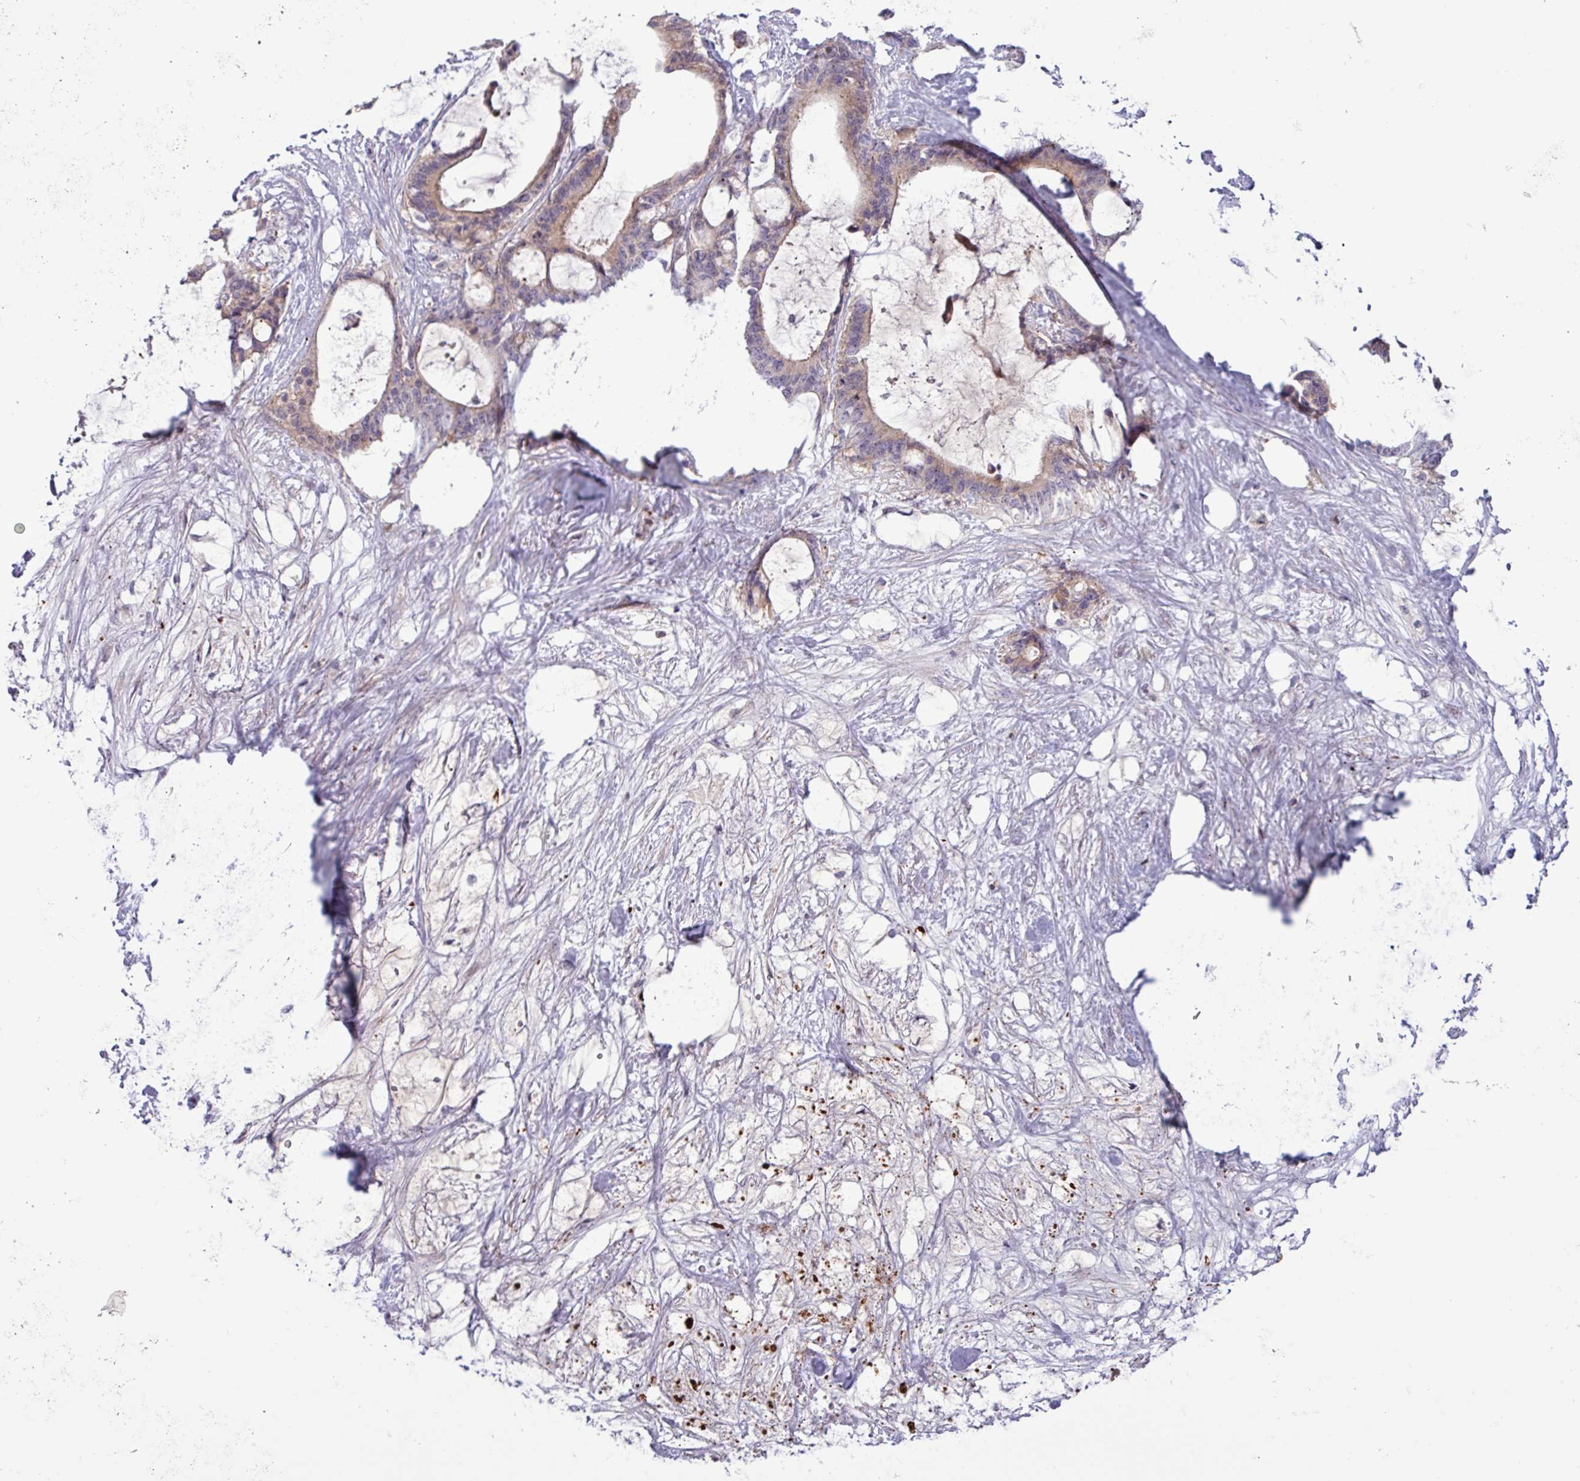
{"staining": {"intensity": "weak", "quantity": "25%-75%", "location": "cytoplasmic/membranous"}, "tissue": "liver cancer", "cell_type": "Tumor cells", "image_type": "cancer", "snomed": [{"axis": "morphology", "description": "Normal tissue, NOS"}, {"axis": "morphology", "description": "Cholangiocarcinoma"}, {"axis": "topography", "description": "Liver"}, {"axis": "topography", "description": "Peripheral nerve tissue"}], "caption": "This is a histology image of immunohistochemistry staining of liver cancer, which shows weak expression in the cytoplasmic/membranous of tumor cells.", "gene": "TNFSF12", "patient": {"sex": "female", "age": 73}}